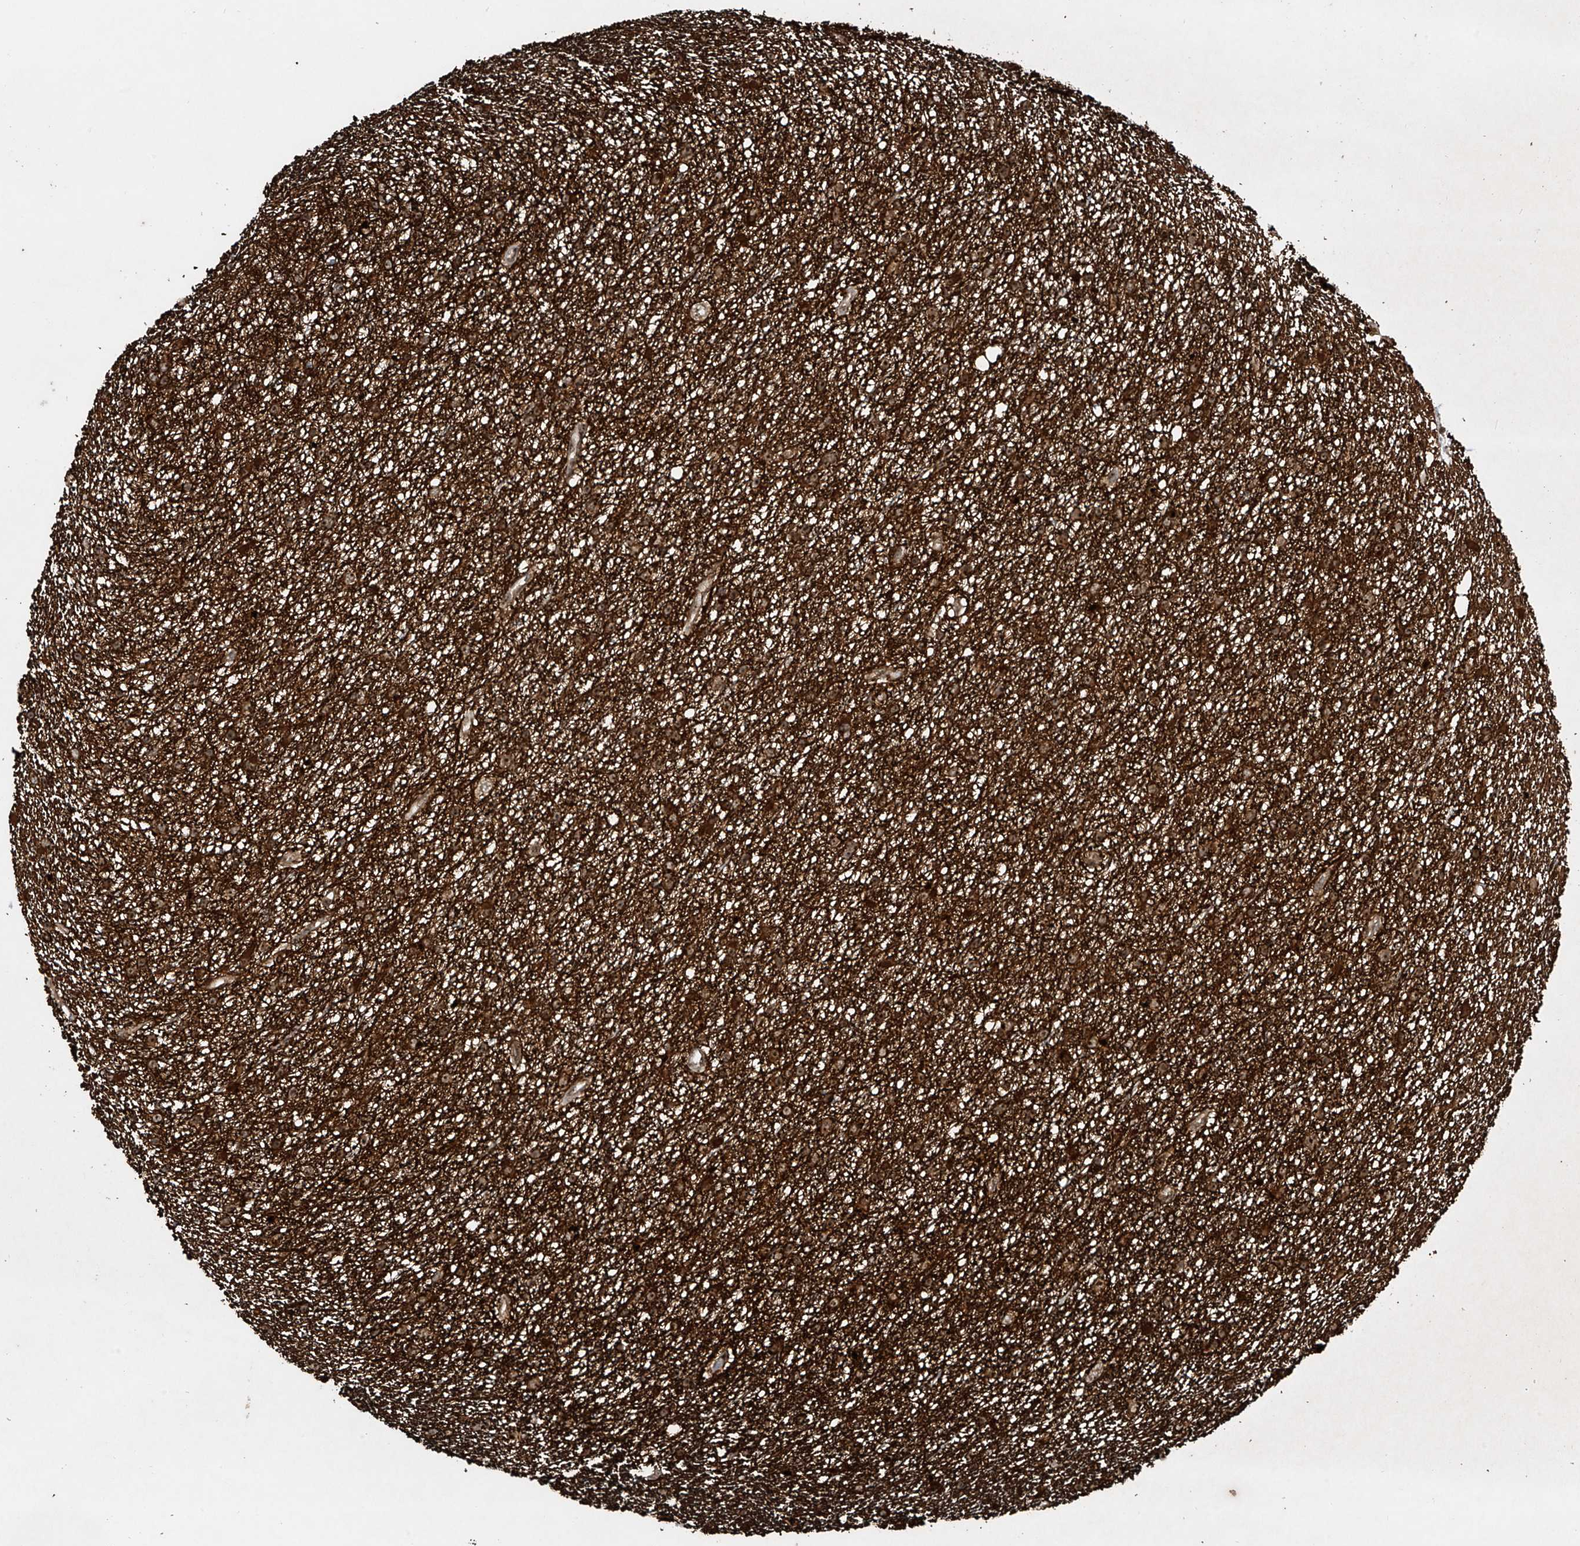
{"staining": {"intensity": "weak", "quantity": ">75%", "location": "cytoplasmic/membranous"}, "tissue": "glioma", "cell_type": "Tumor cells", "image_type": "cancer", "snomed": [{"axis": "morphology", "description": "Glioma, malignant, Low grade"}, {"axis": "topography", "description": "Cerebral cortex"}], "caption": "Glioma tissue exhibits weak cytoplasmic/membranous positivity in approximately >75% of tumor cells Using DAB (brown) and hematoxylin (blue) stains, captured at high magnification using brightfield microscopy.", "gene": "C1orf131", "patient": {"sex": "female", "age": 39}}